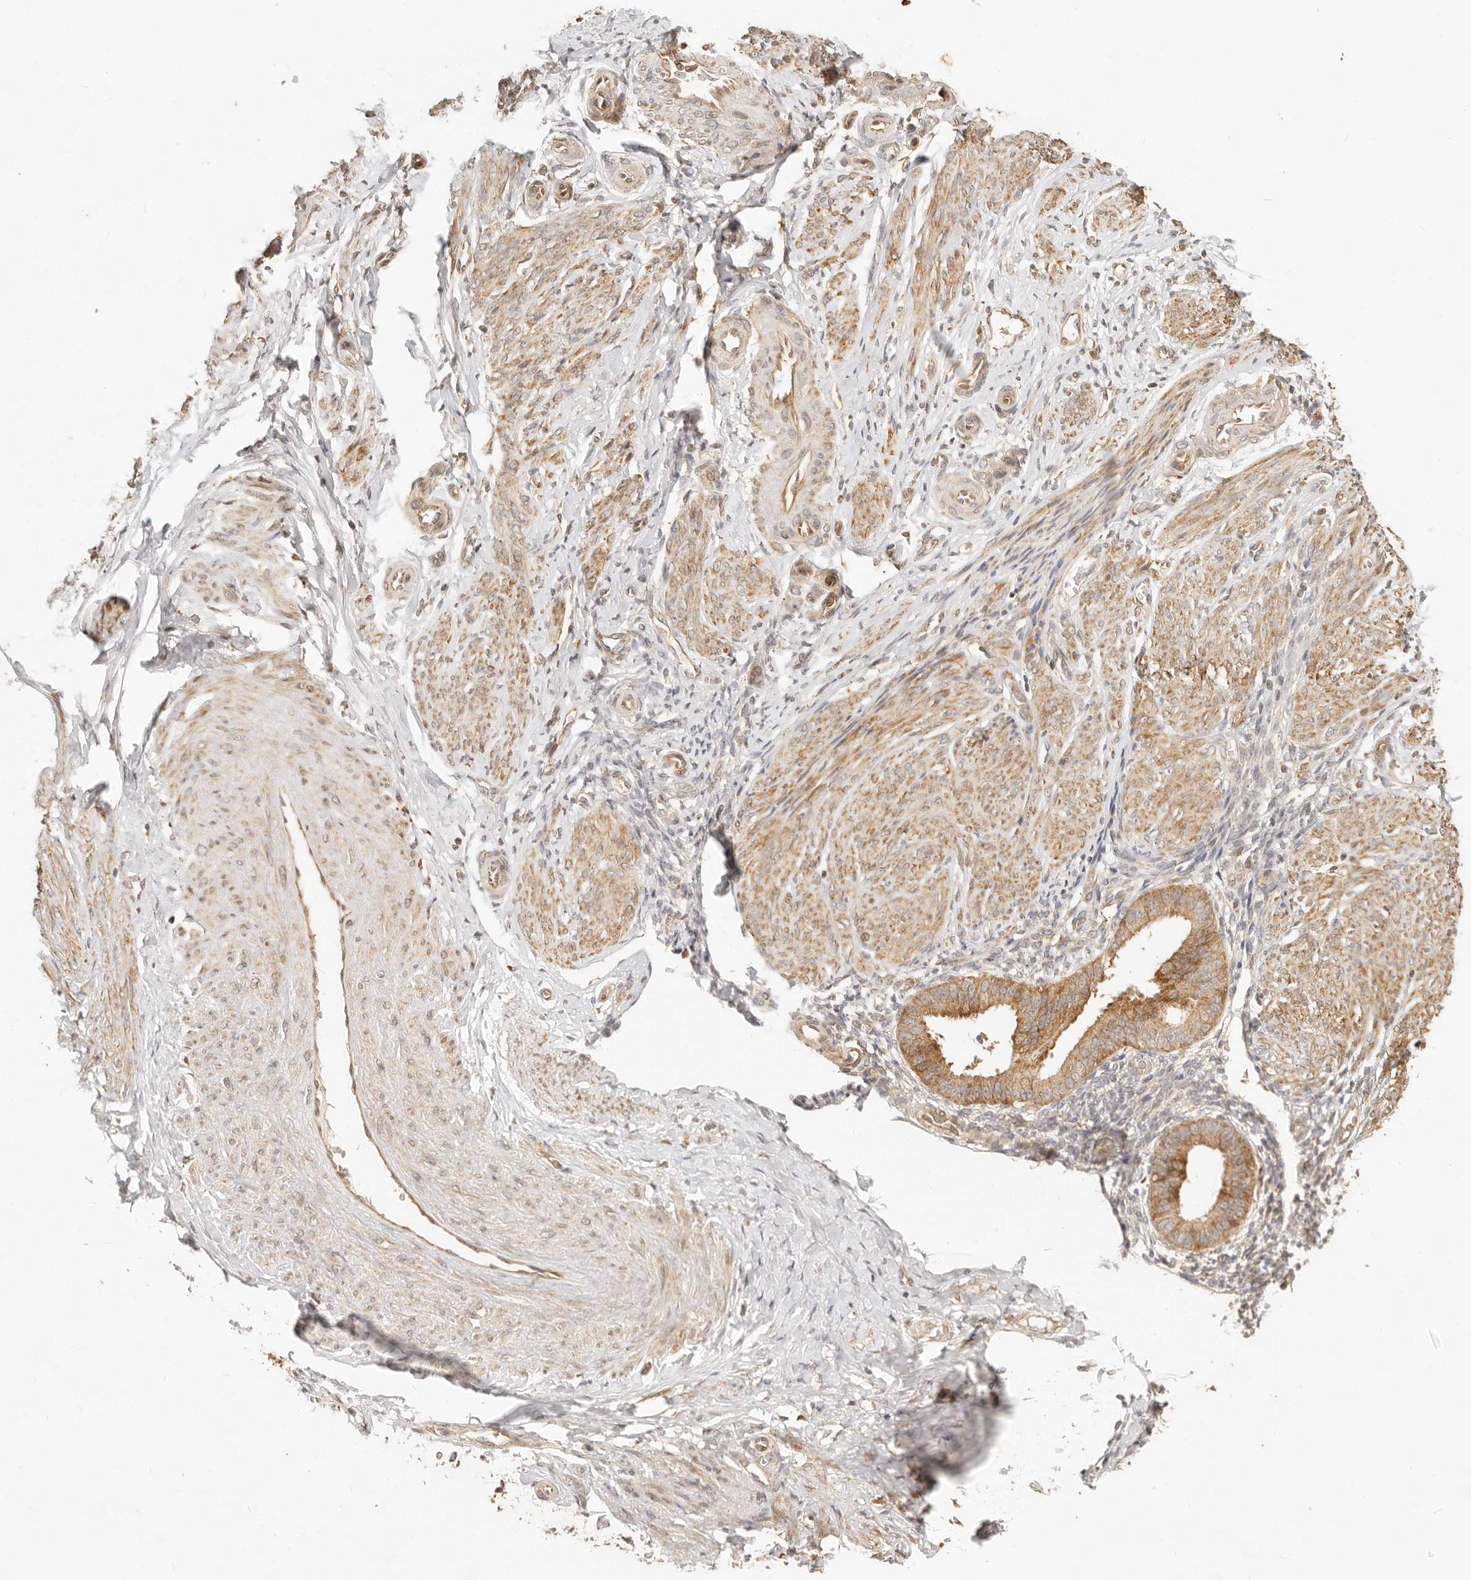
{"staining": {"intensity": "weak", "quantity": ">75%", "location": "cytoplasmic/membranous"}, "tissue": "endometrium", "cell_type": "Cells in endometrial stroma", "image_type": "normal", "snomed": [{"axis": "morphology", "description": "Normal tissue, NOS"}, {"axis": "topography", "description": "Uterus"}, {"axis": "topography", "description": "Endometrium"}], "caption": "This photomicrograph exhibits immunohistochemistry (IHC) staining of unremarkable human endometrium, with low weak cytoplasmic/membranous staining in approximately >75% of cells in endometrial stroma.", "gene": "TIMM17A", "patient": {"sex": "female", "age": 48}}